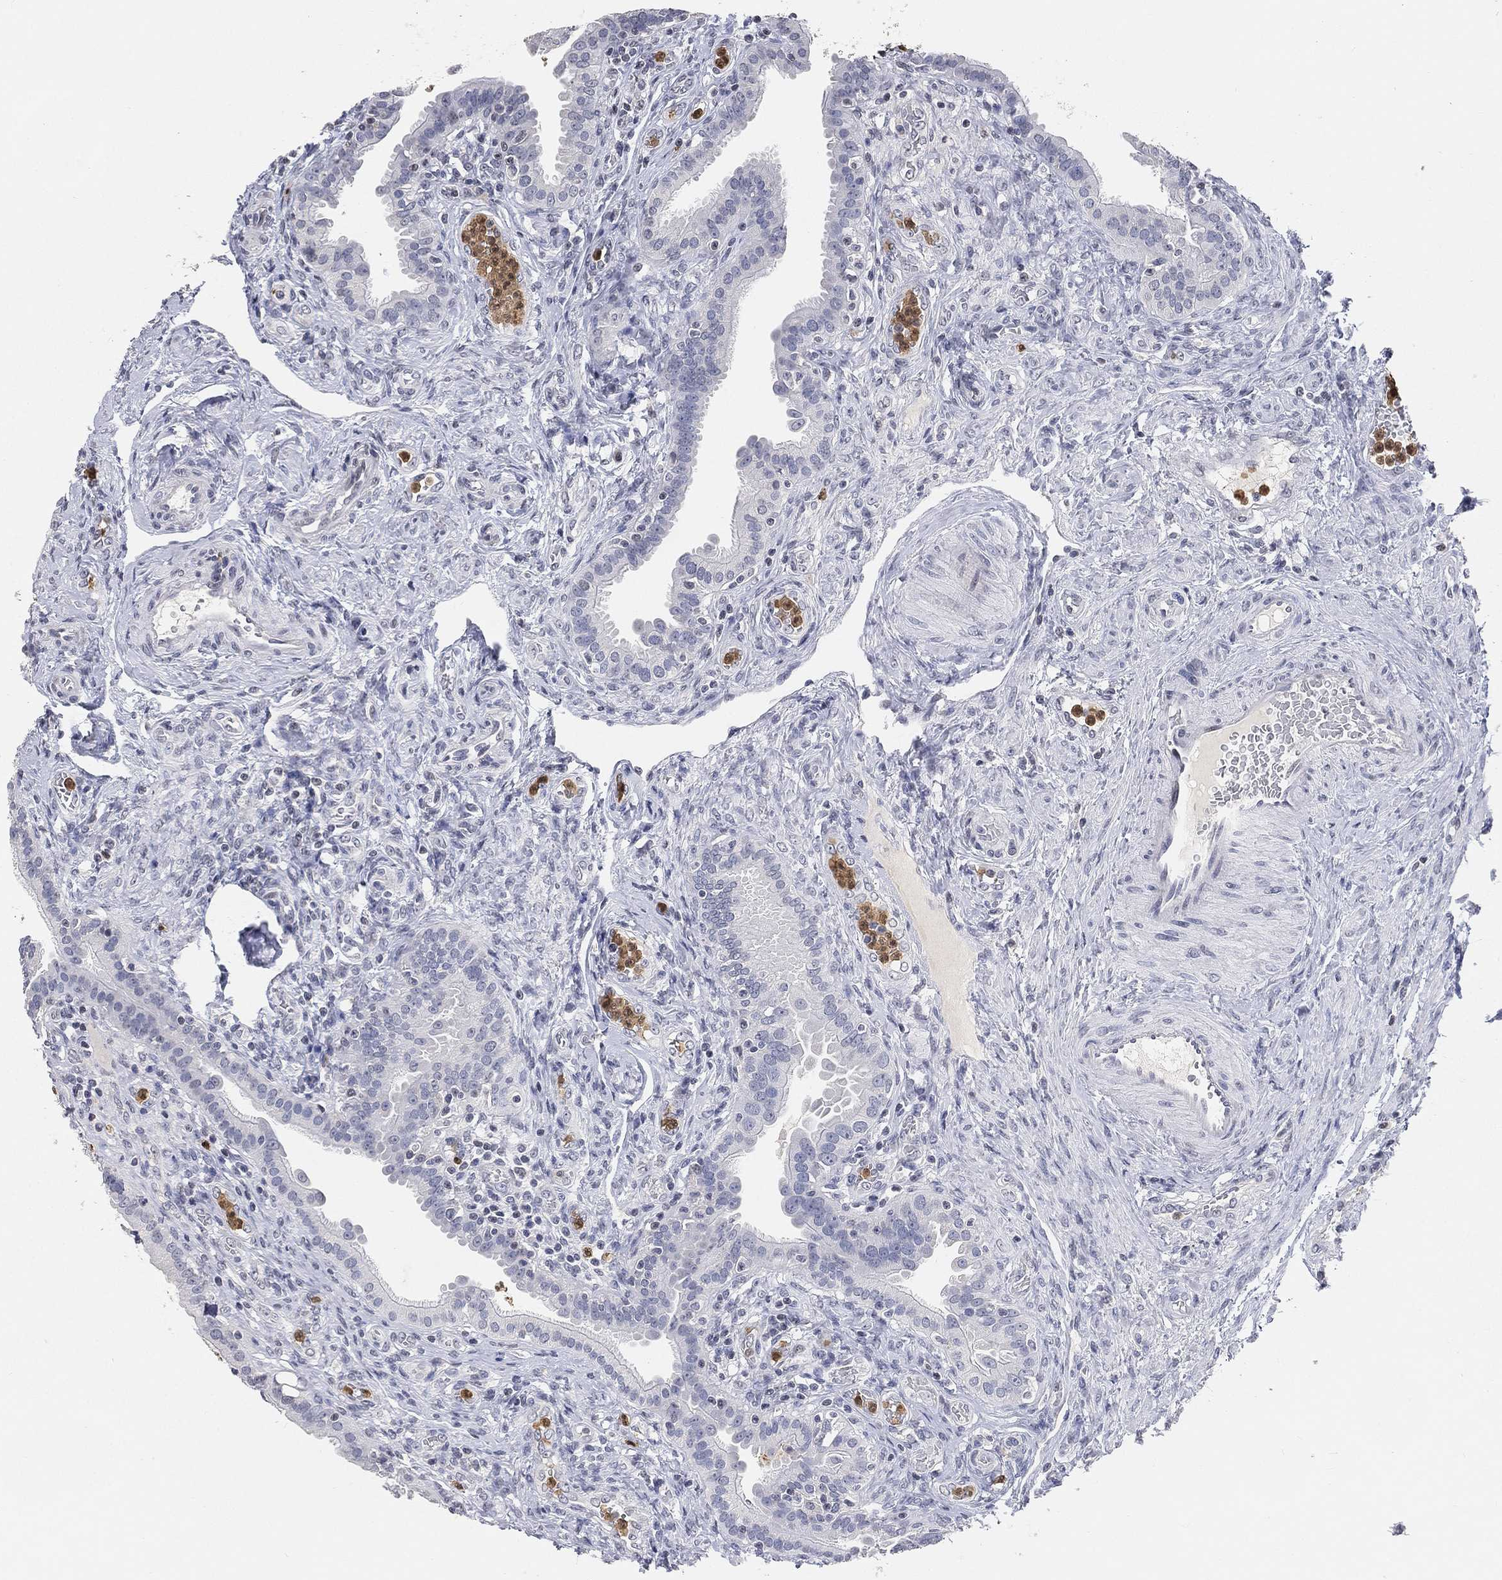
{"staining": {"intensity": "negative", "quantity": "none", "location": "none"}, "tissue": "fallopian tube", "cell_type": "Glandular cells", "image_type": "normal", "snomed": [{"axis": "morphology", "description": "Normal tissue, NOS"}, {"axis": "topography", "description": "Fallopian tube"}], "caption": "DAB immunohistochemical staining of normal fallopian tube exhibits no significant positivity in glandular cells. Nuclei are stained in blue.", "gene": "ARG1", "patient": {"sex": "female", "age": 41}}